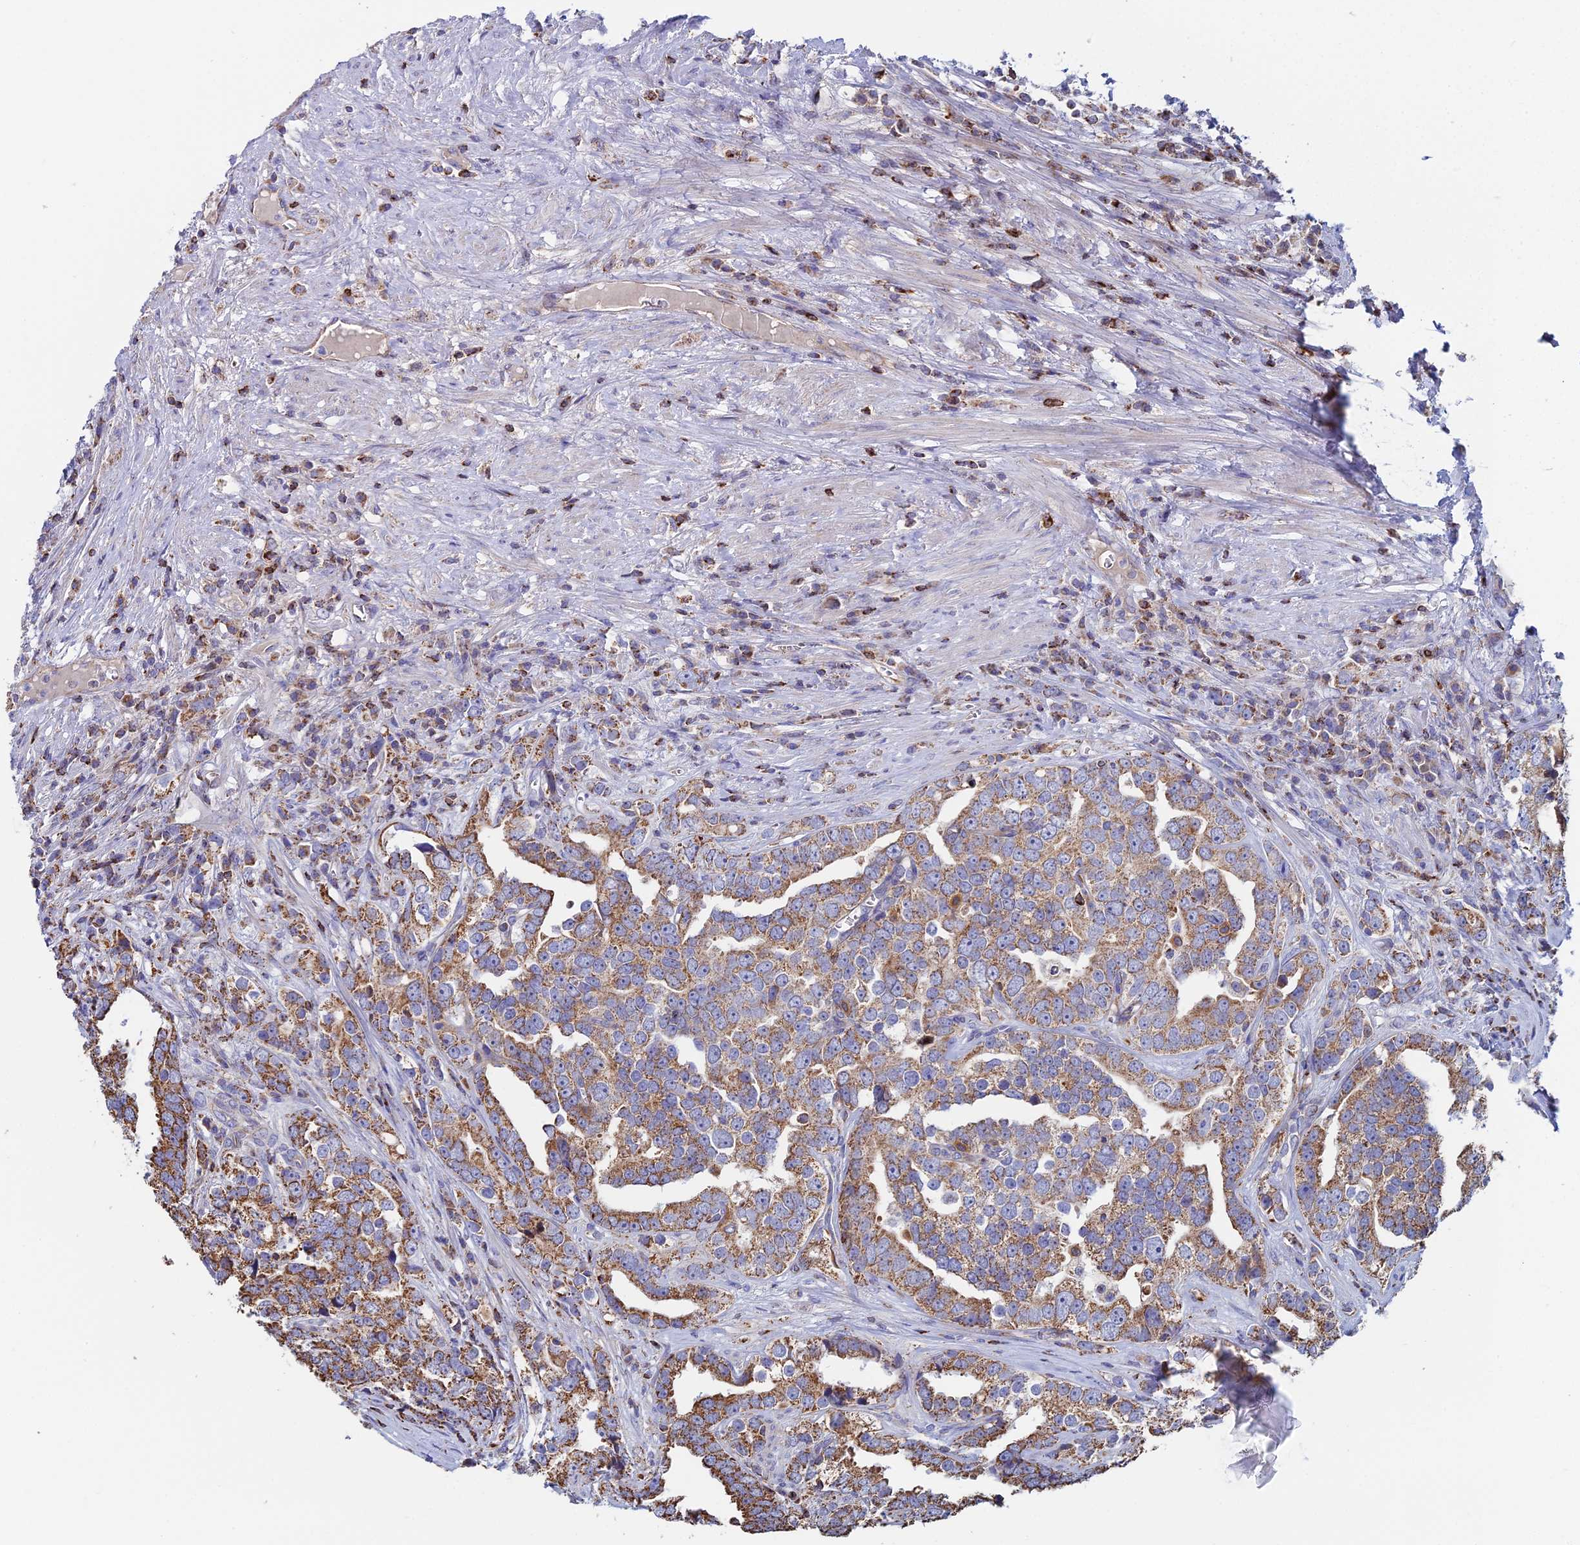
{"staining": {"intensity": "moderate", "quantity": ">75%", "location": "cytoplasmic/membranous"}, "tissue": "prostate cancer", "cell_type": "Tumor cells", "image_type": "cancer", "snomed": [{"axis": "morphology", "description": "Adenocarcinoma, High grade"}, {"axis": "topography", "description": "Prostate"}], "caption": "This image demonstrates immunohistochemistry (IHC) staining of prostate cancer, with medium moderate cytoplasmic/membranous positivity in about >75% of tumor cells.", "gene": "SPOCK2", "patient": {"sex": "male", "age": 71}}